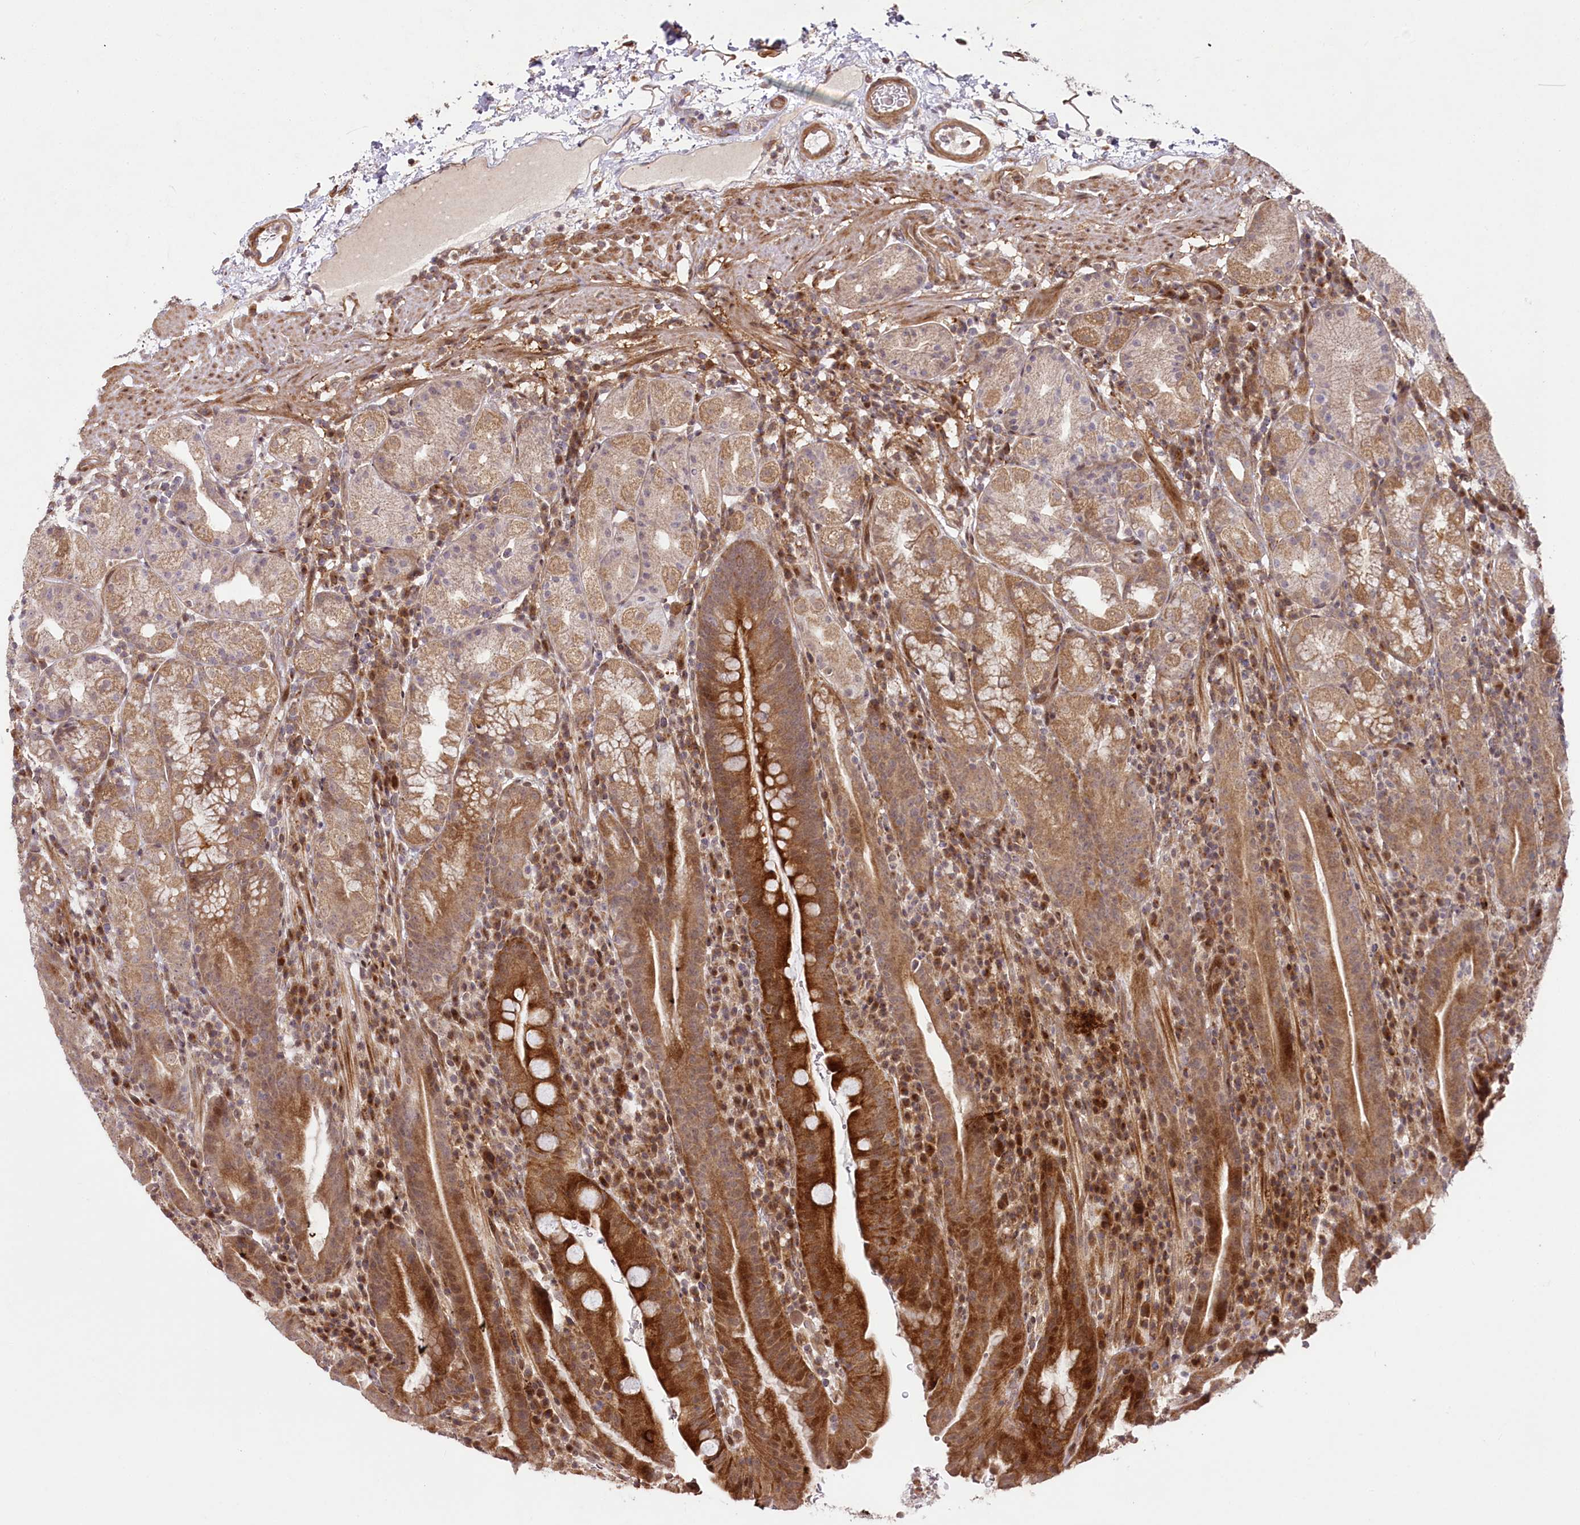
{"staining": {"intensity": "moderate", "quantity": "25%-75%", "location": "cytoplasmic/membranous"}, "tissue": "stomach", "cell_type": "Glandular cells", "image_type": "normal", "snomed": [{"axis": "morphology", "description": "Normal tissue, NOS"}, {"axis": "morphology", "description": "Inflammation, NOS"}, {"axis": "topography", "description": "Stomach"}], "caption": "This is a micrograph of immunohistochemistry (IHC) staining of unremarkable stomach, which shows moderate expression in the cytoplasmic/membranous of glandular cells.", "gene": "PHLDB1", "patient": {"sex": "male", "age": 79}}